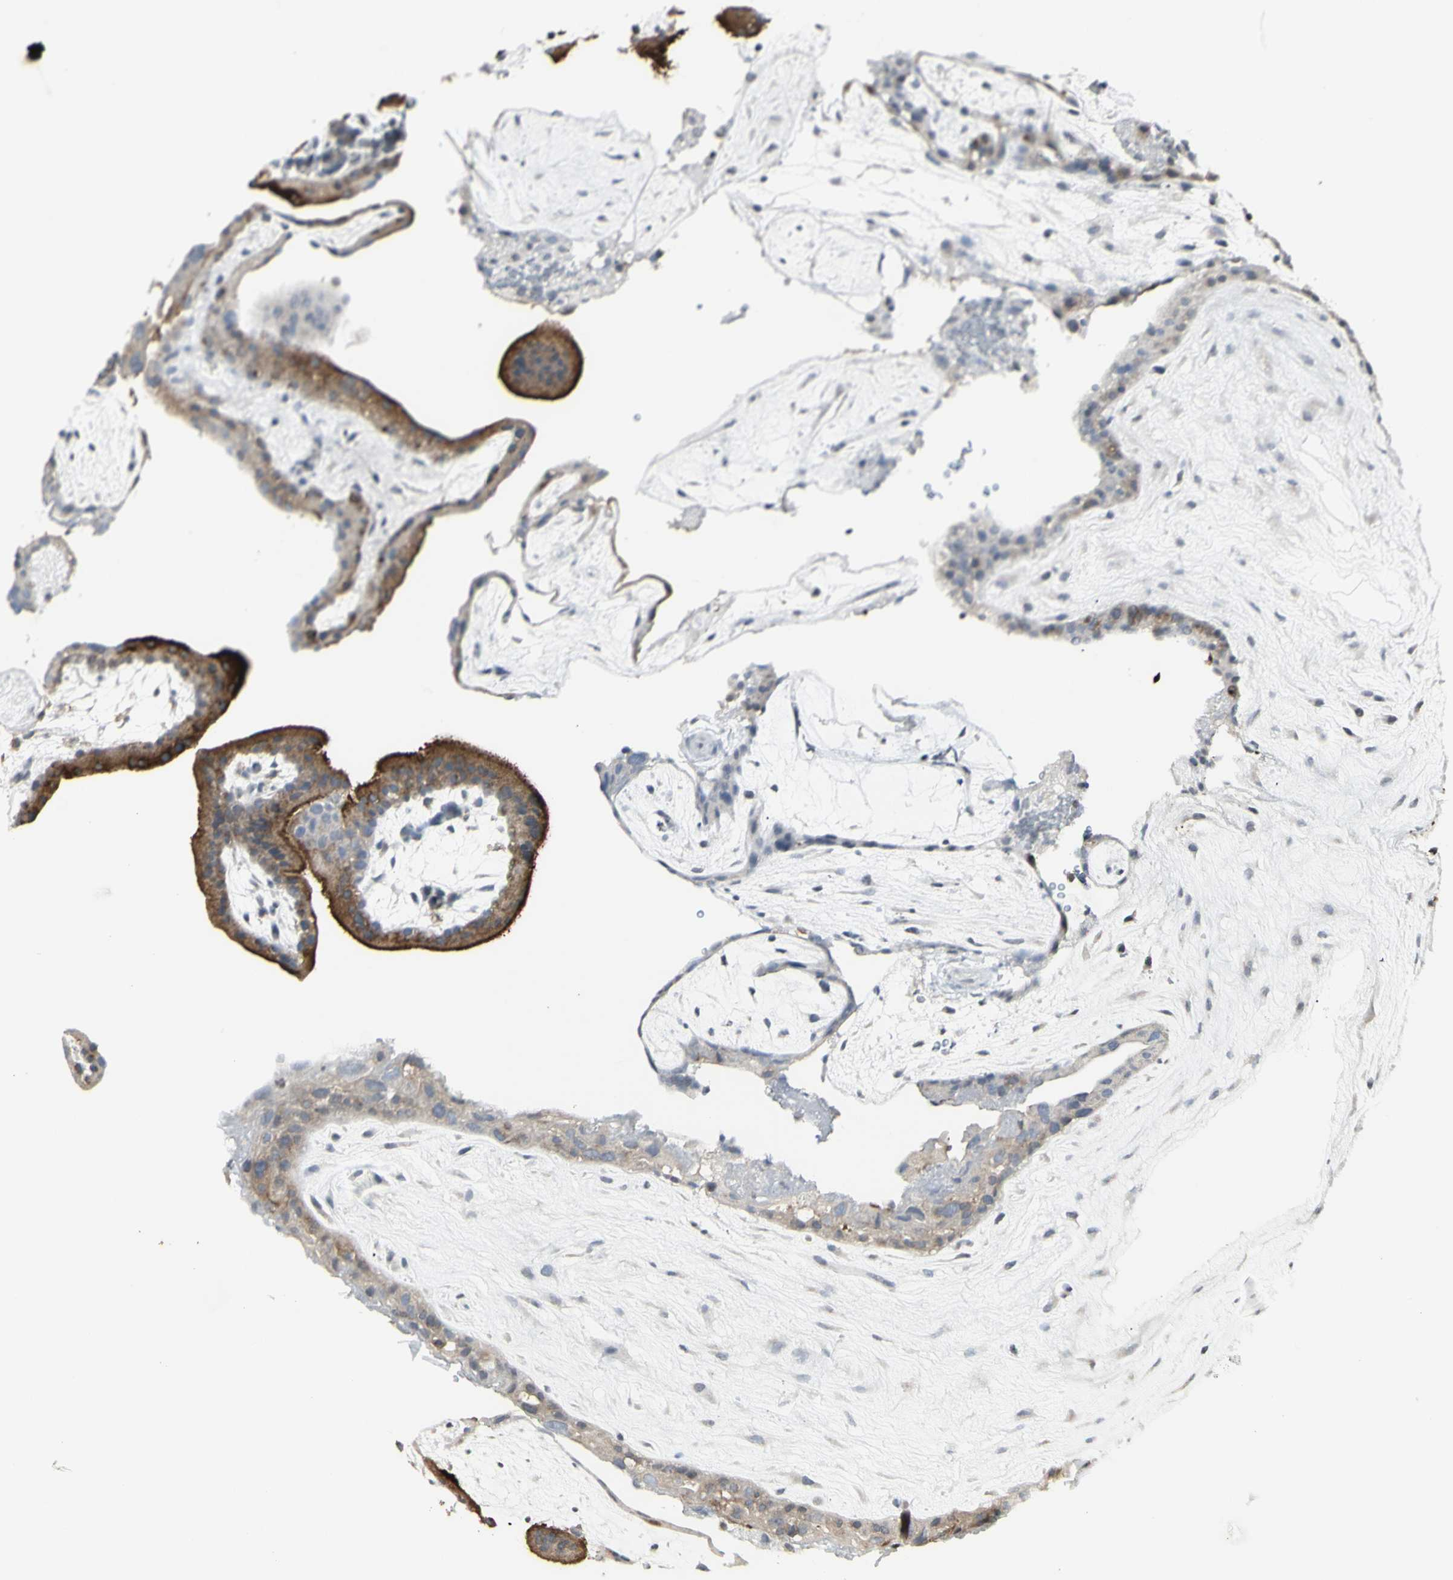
{"staining": {"intensity": "strong", "quantity": "25%-75%", "location": "cytoplasmic/membranous"}, "tissue": "placenta", "cell_type": "Trophoblastic cells", "image_type": "normal", "snomed": [{"axis": "morphology", "description": "Normal tissue, NOS"}, {"axis": "topography", "description": "Placenta"}], "caption": "Immunohistochemical staining of normal human placenta exhibits strong cytoplasmic/membranous protein expression in about 25%-75% of trophoblastic cells.", "gene": "MUC5AC", "patient": {"sex": "female", "age": 19}}